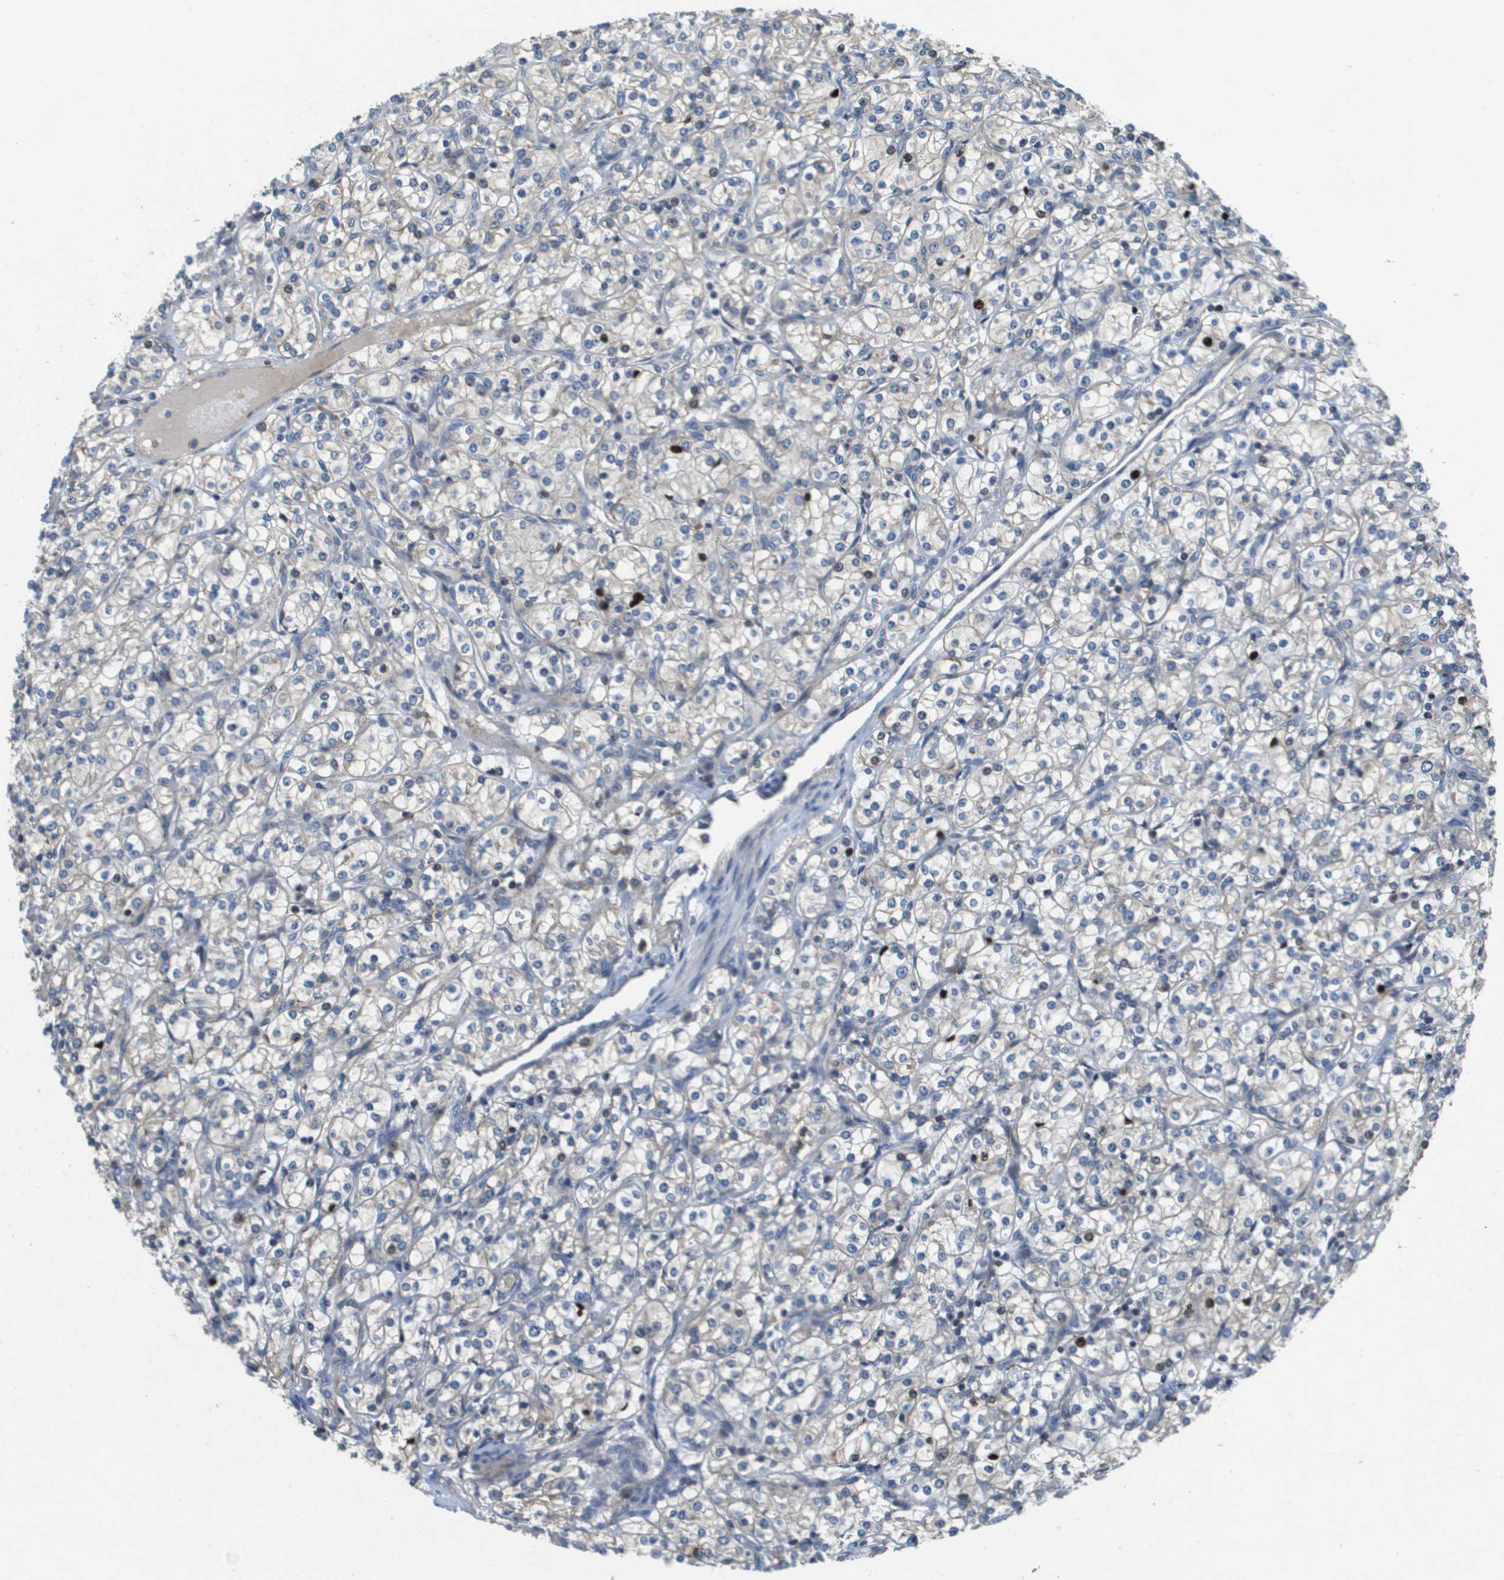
{"staining": {"intensity": "negative", "quantity": "none", "location": "none"}, "tissue": "renal cancer", "cell_type": "Tumor cells", "image_type": "cancer", "snomed": [{"axis": "morphology", "description": "Adenocarcinoma, NOS"}, {"axis": "topography", "description": "Kidney"}], "caption": "Immunohistochemistry (IHC) of renal cancer (adenocarcinoma) displays no positivity in tumor cells.", "gene": "SCN4B", "patient": {"sex": "male", "age": 77}}